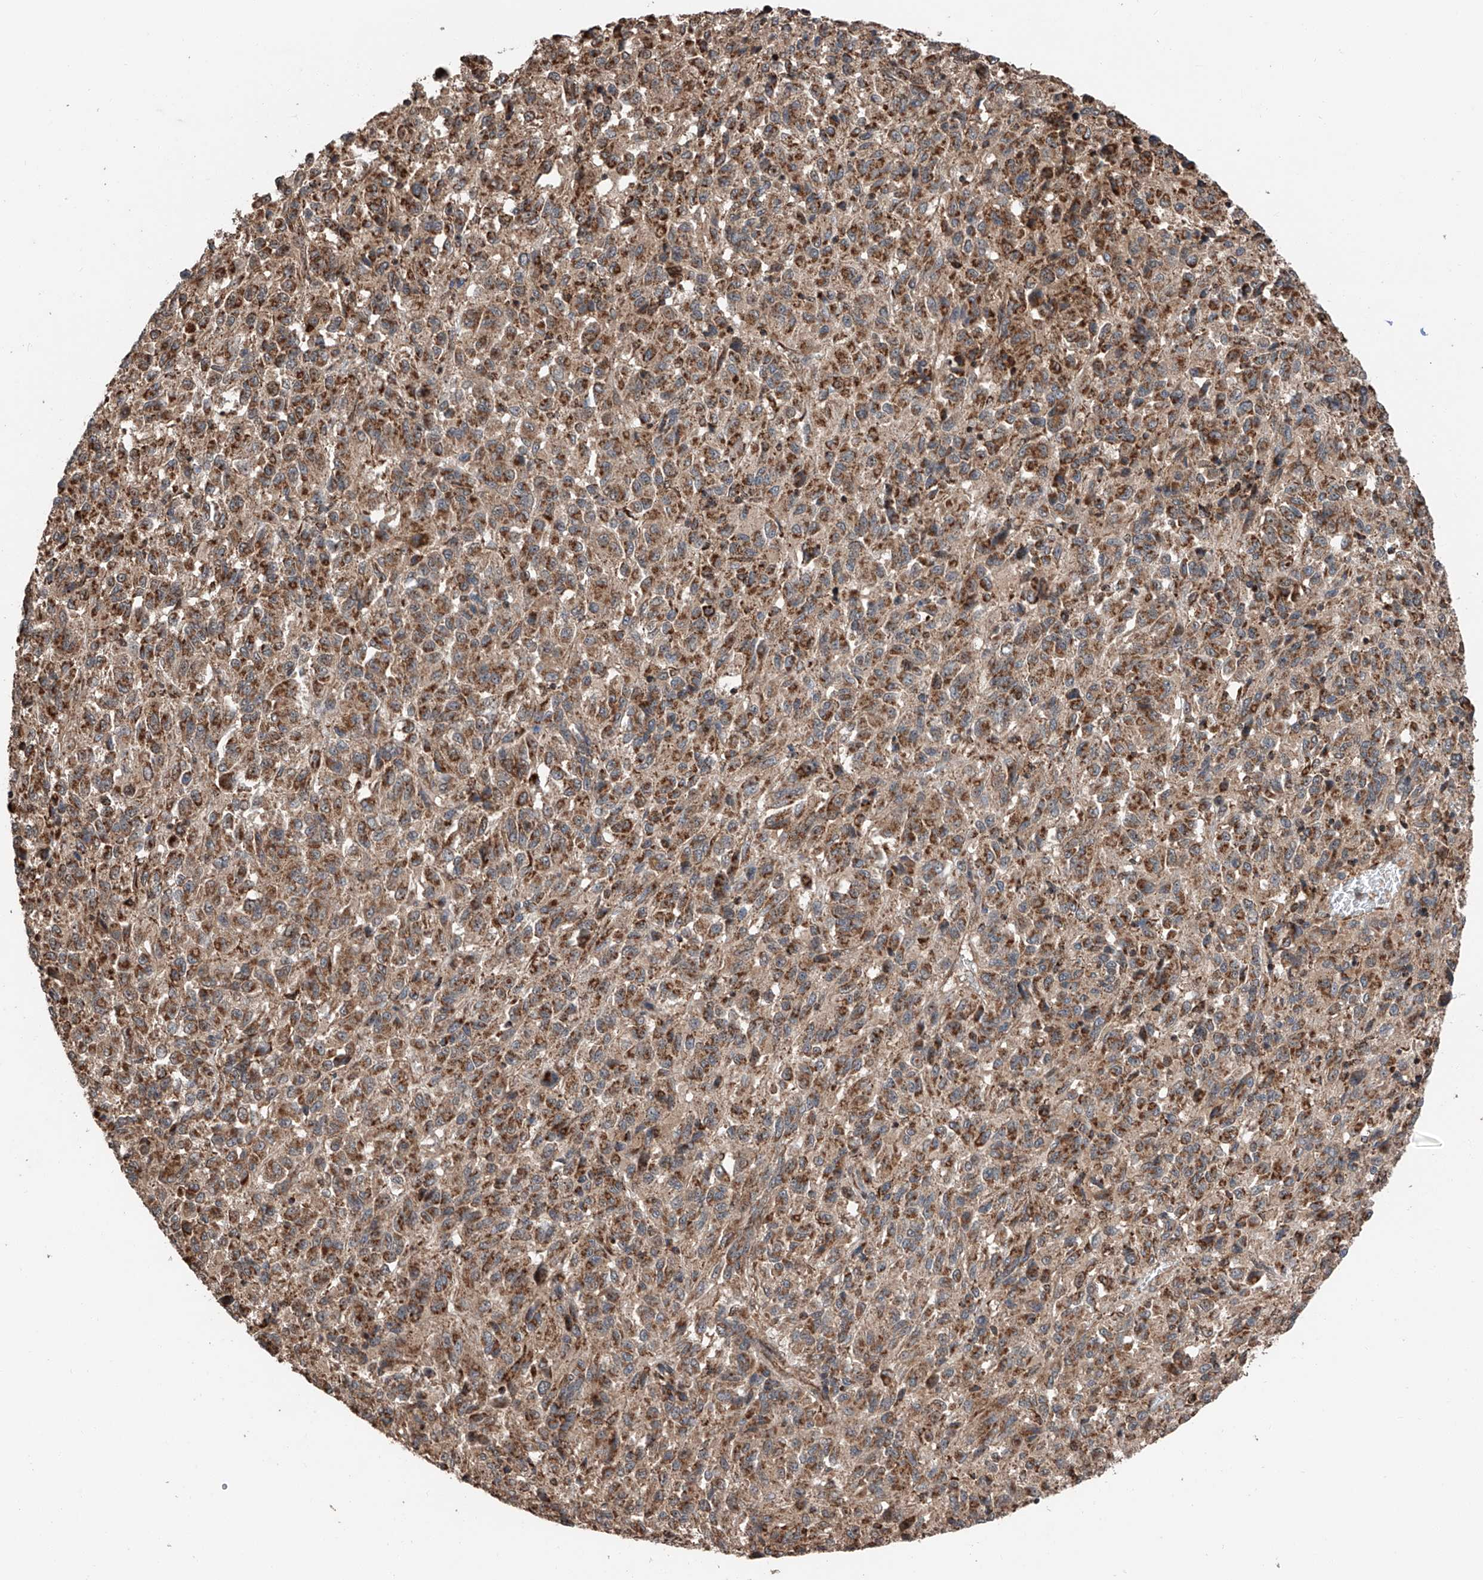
{"staining": {"intensity": "strong", "quantity": ">75%", "location": "cytoplasmic/membranous"}, "tissue": "melanoma", "cell_type": "Tumor cells", "image_type": "cancer", "snomed": [{"axis": "morphology", "description": "Malignant melanoma, Metastatic site"}, {"axis": "topography", "description": "Lung"}], "caption": "This image displays IHC staining of human malignant melanoma (metastatic site), with high strong cytoplasmic/membranous positivity in approximately >75% of tumor cells.", "gene": "ZNF445", "patient": {"sex": "male", "age": 64}}